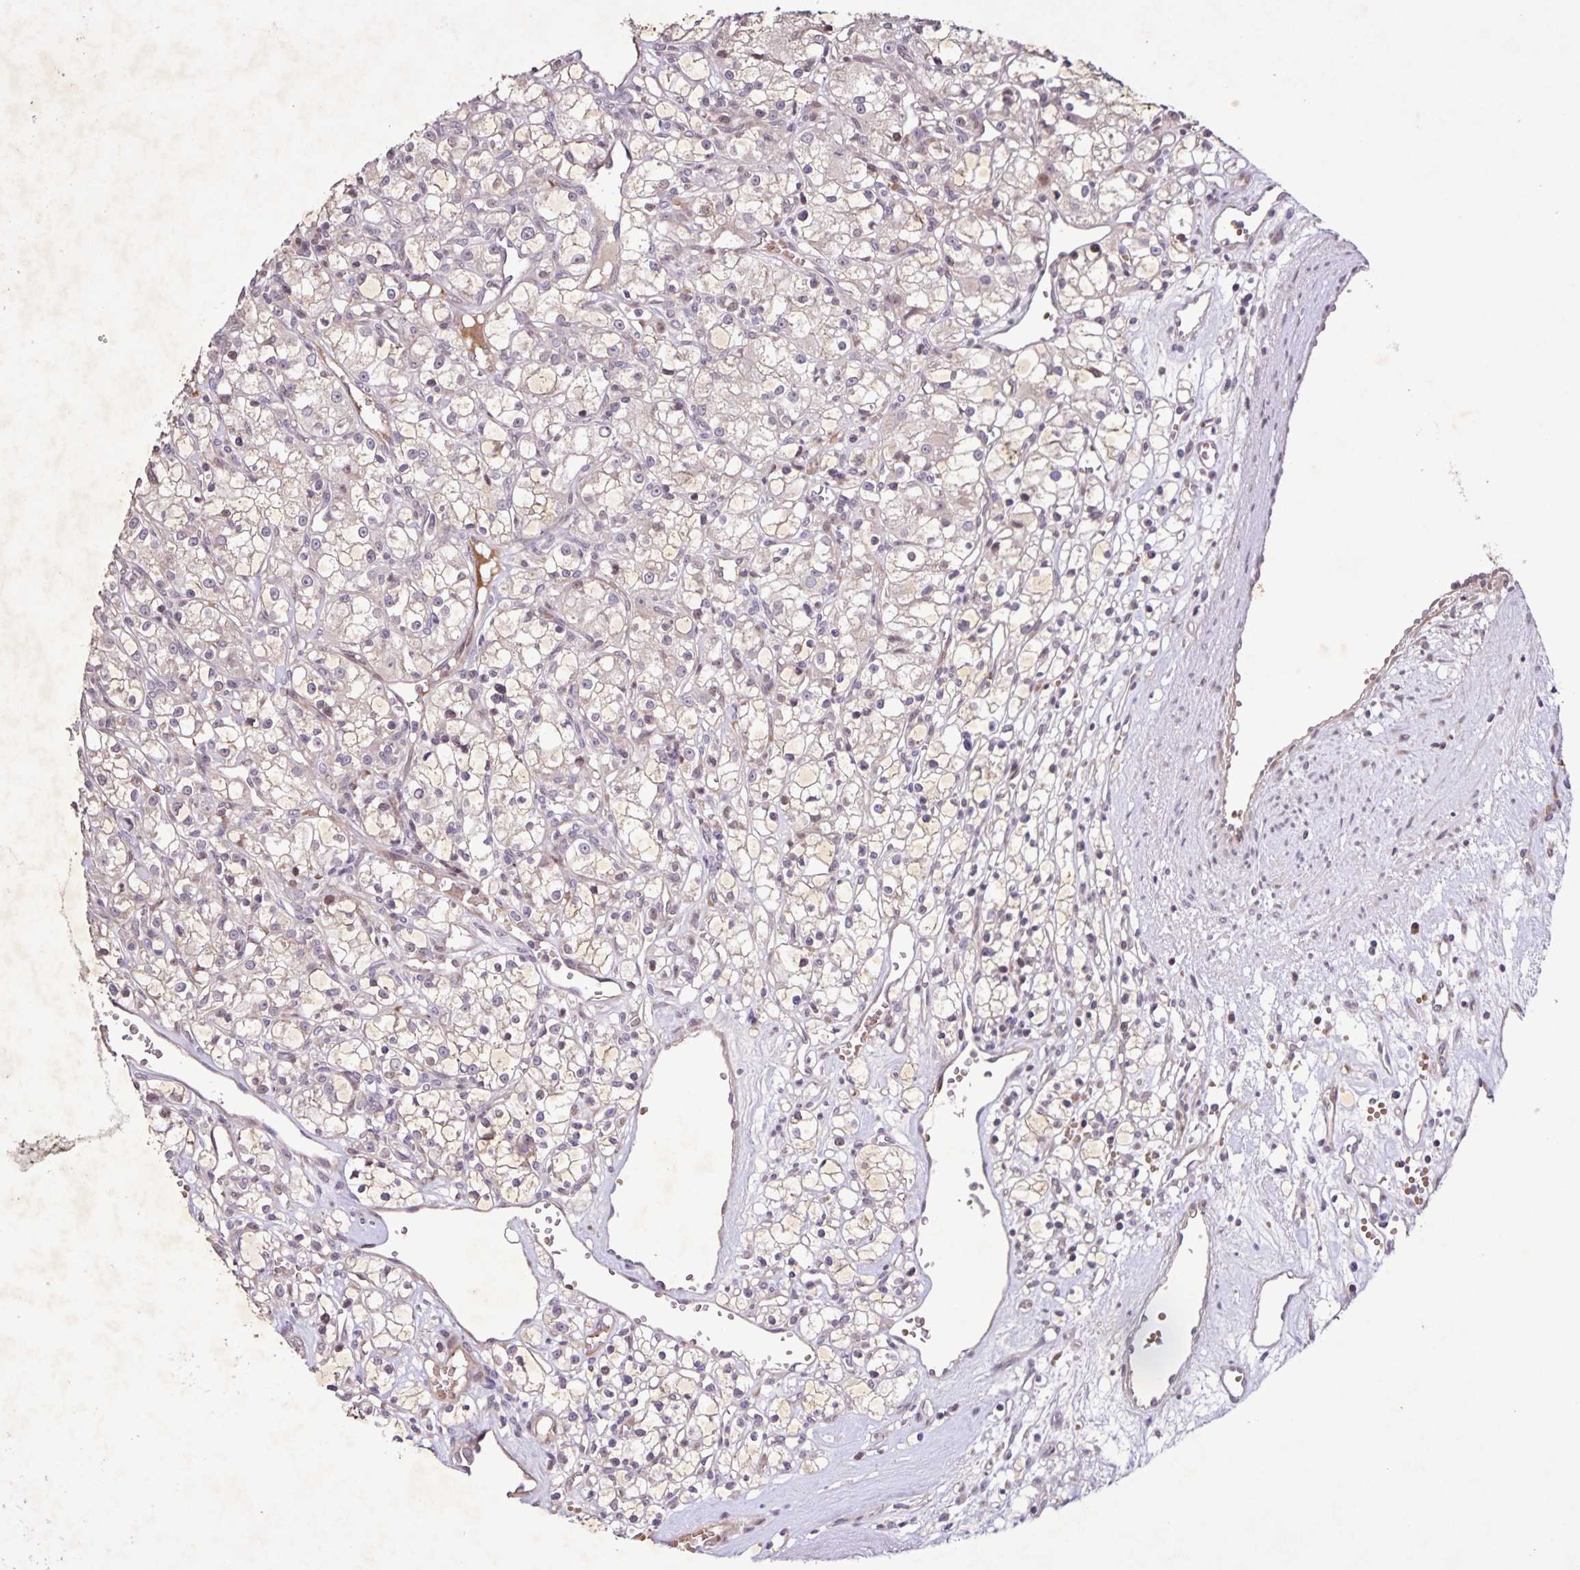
{"staining": {"intensity": "negative", "quantity": "none", "location": "none"}, "tissue": "renal cancer", "cell_type": "Tumor cells", "image_type": "cancer", "snomed": [{"axis": "morphology", "description": "Adenocarcinoma, NOS"}, {"axis": "topography", "description": "Kidney"}], "caption": "Image shows no protein staining in tumor cells of renal cancer (adenocarcinoma) tissue.", "gene": "GDF2", "patient": {"sex": "female", "age": 59}}